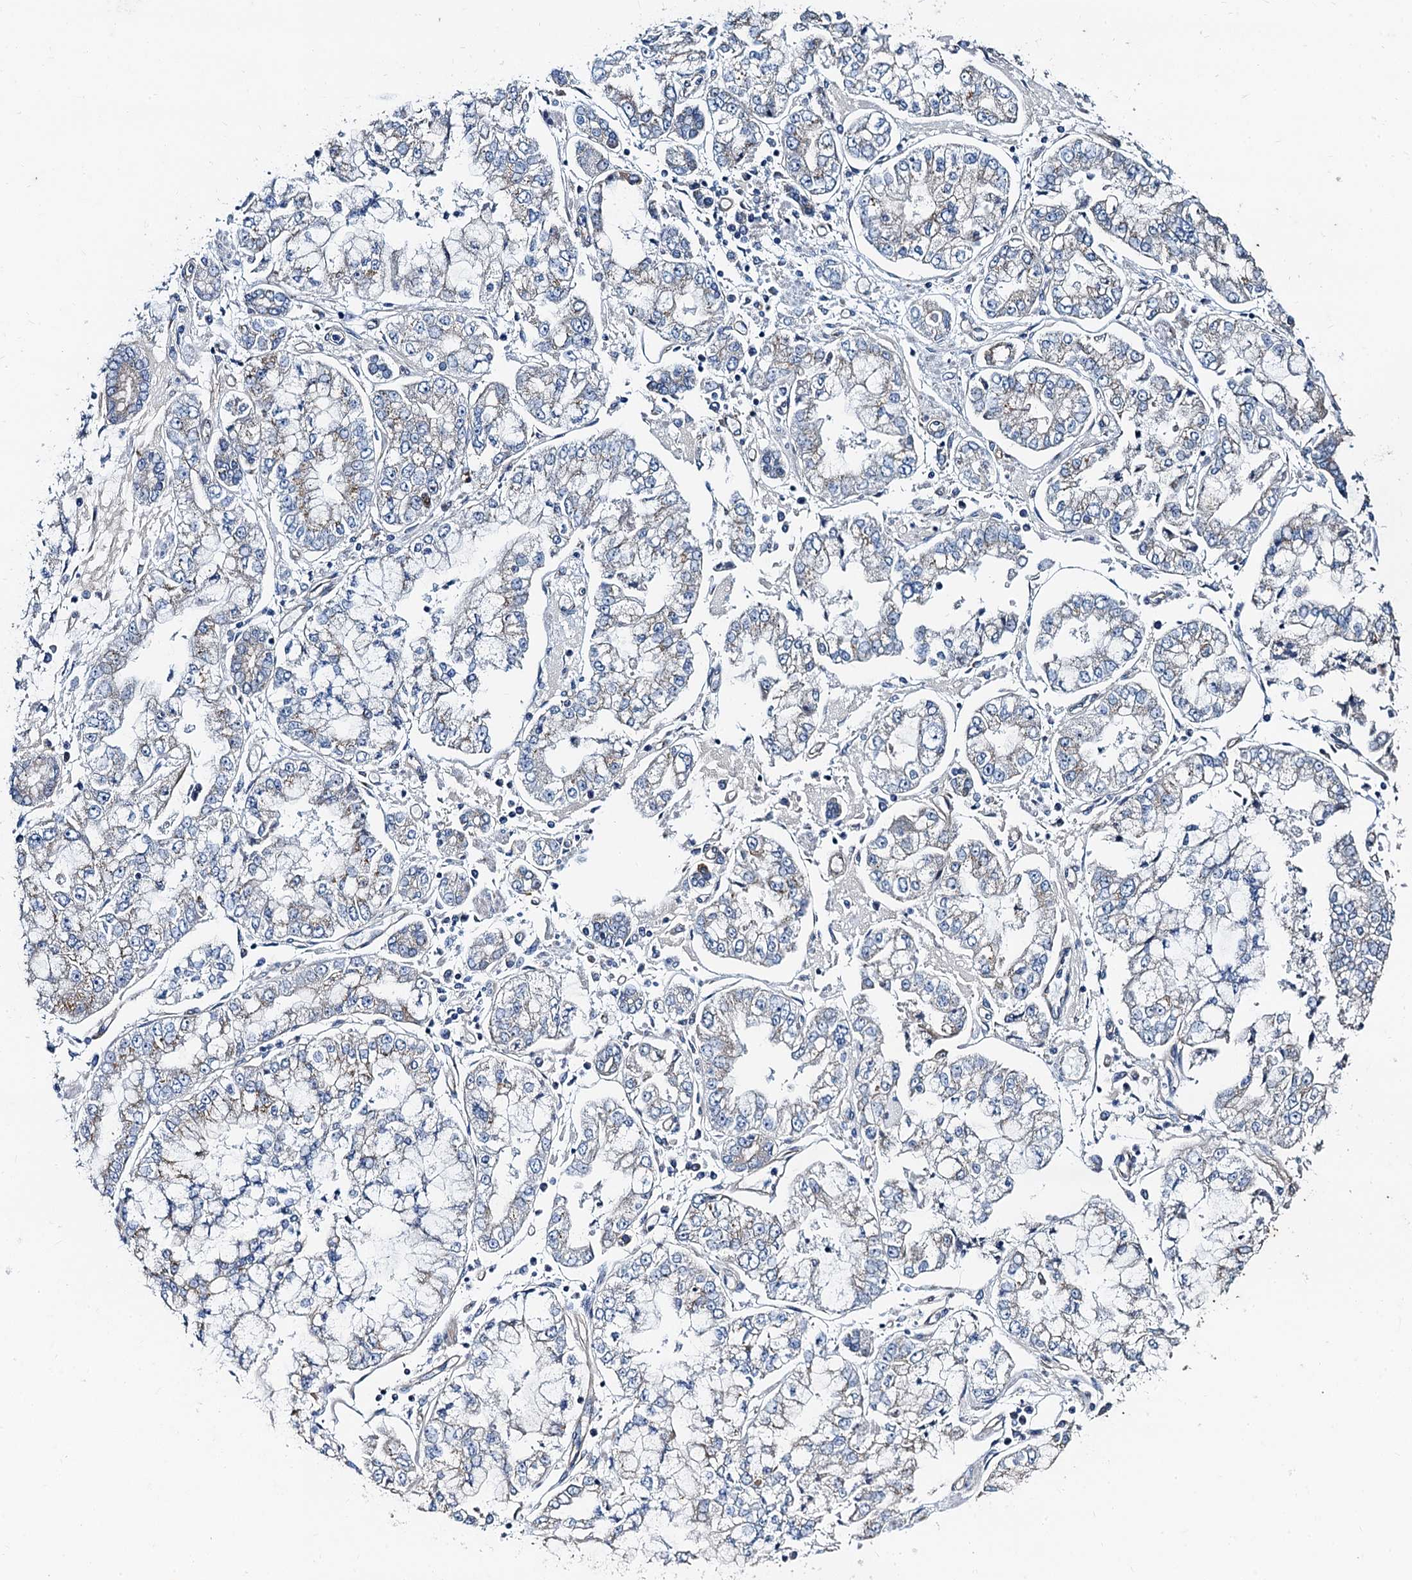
{"staining": {"intensity": "negative", "quantity": "none", "location": "none"}, "tissue": "stomach cancer", "cell_type": "Tumor cells", "image_type": "cancer", "snomed": [{"axis": "morphology", "description": "Adenocarcinoma, NOS"}, {"axis": "topography", "description": "Stomach"}], "caption": "High power microscopy image of an immunohistochemistry histopathology image of stomach cancer (adenocarcinoma), revealing no significant positivity in tumor cells.", "gene": "NGRN", "patient": {"sex": "male", "age": 76}}